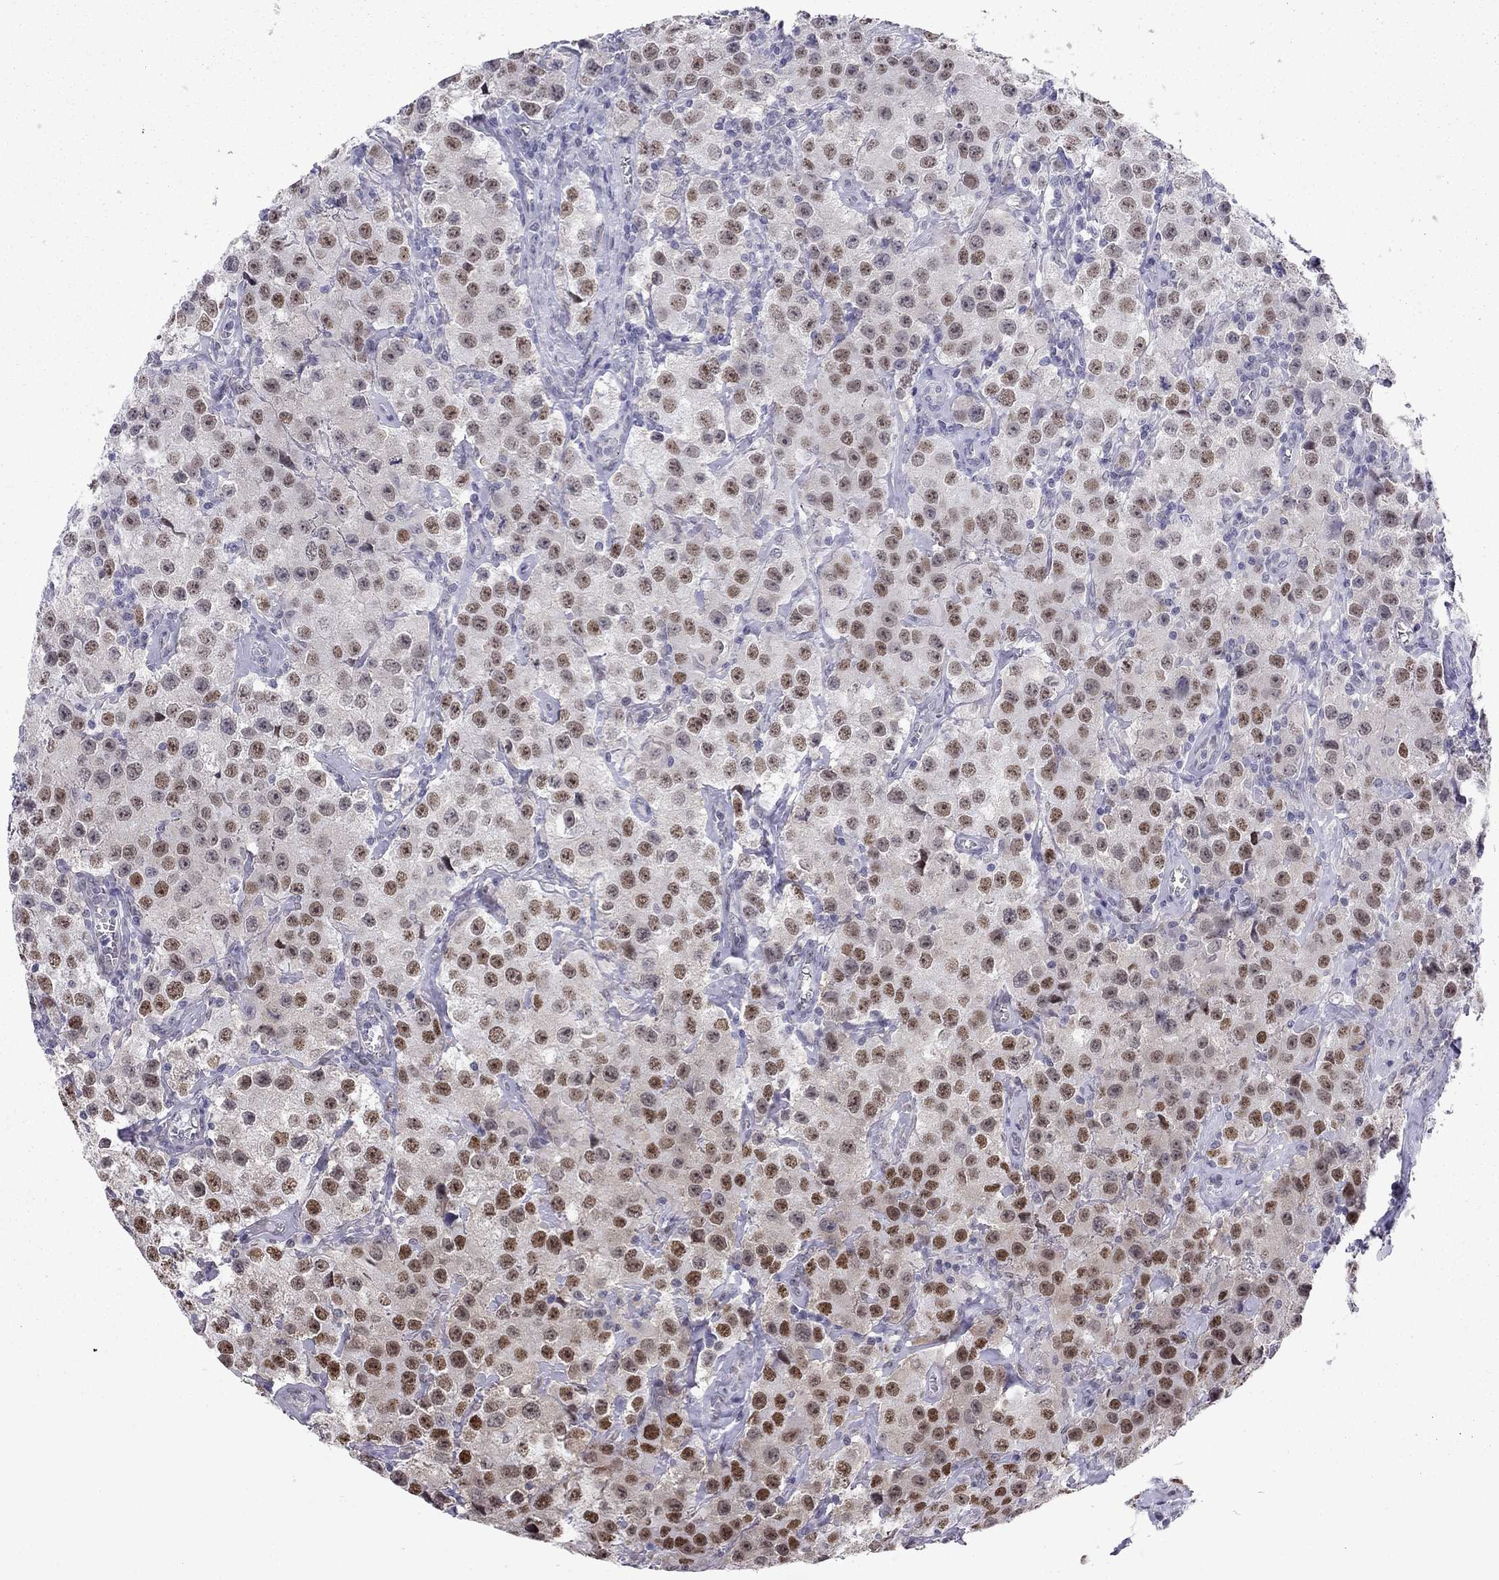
{"staining": {"intensity": "strong", "quantity": ">75%", "location": "nuclear"}, "tissue": "testis cancer", "cell_type": "Tumor cells", "image_type": "cancer", "snomed": [{"axis": "morphology", "description": "Seminoma, NOS"}, {"axis": "topography", "description": "Testis"}], "caption": "Protein staining displays strong nuclear staining in about >75% of tumor cells in testis cancer. The staining was performed using DAB, with brown indicating positive protein expression. Nuclei are stained blue with hematoxylin.", "gene": "DOT1L", "patient": {"sex": "male", "age": 52}}